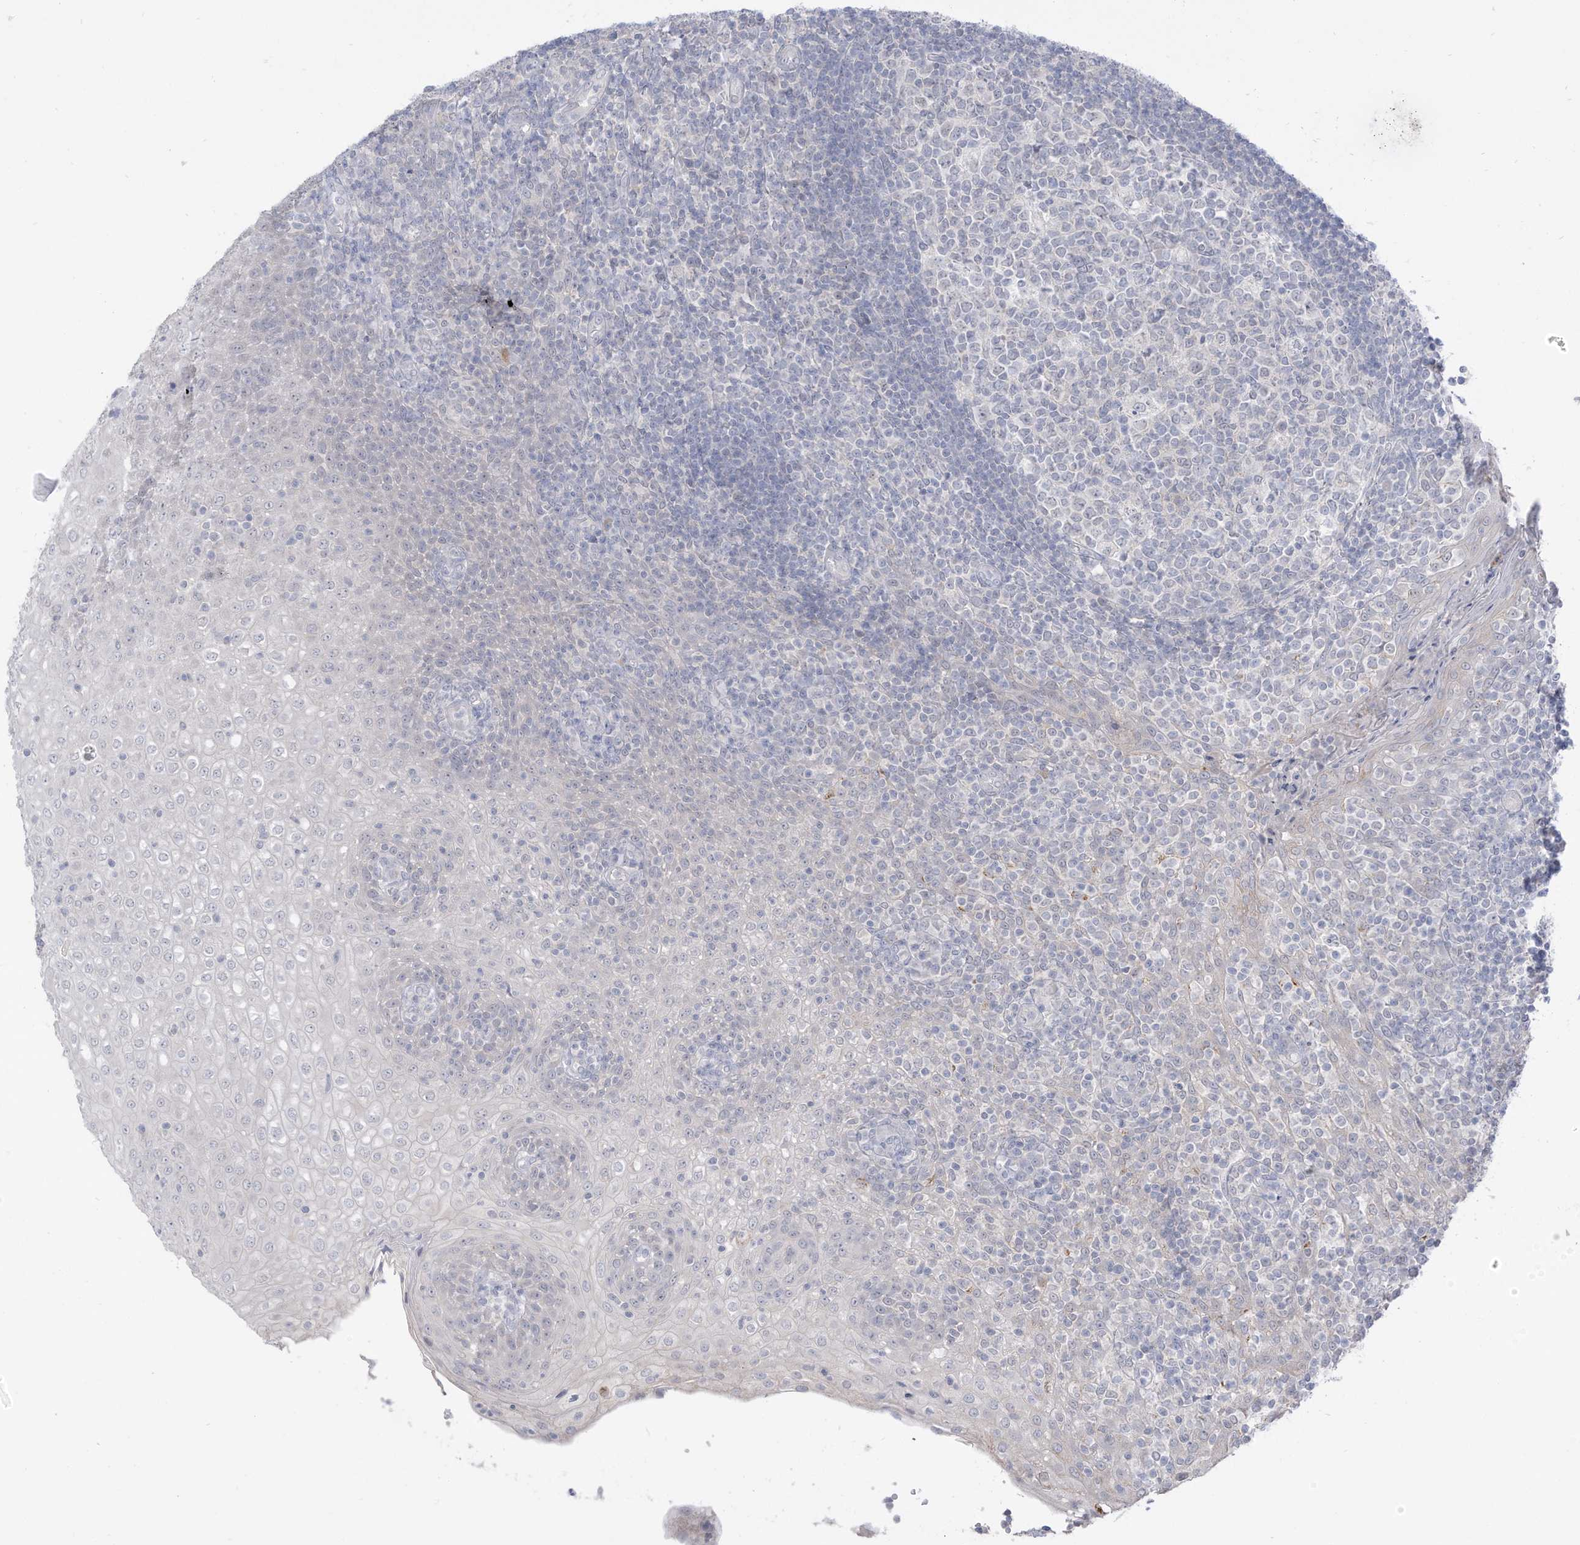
{"staining": {"intensity": "negative", "quantity": "none", "location": "none"}, "tissue": "tonsil", "cell_type": "Germinal center cells", "image_type": "normal", "snomed": [{"axis": "morphology", "description": "Normal tissue, NOS"}, {"axis": "topography", "description": "Tonsil"}], "caption": "This is a photomicrograph of immunohistochemistry staining of unremarkable tonsil, which shows no expression in germinal center cells.", "gene": "OGT", "patient": {"sex": "female", "age": 19}}